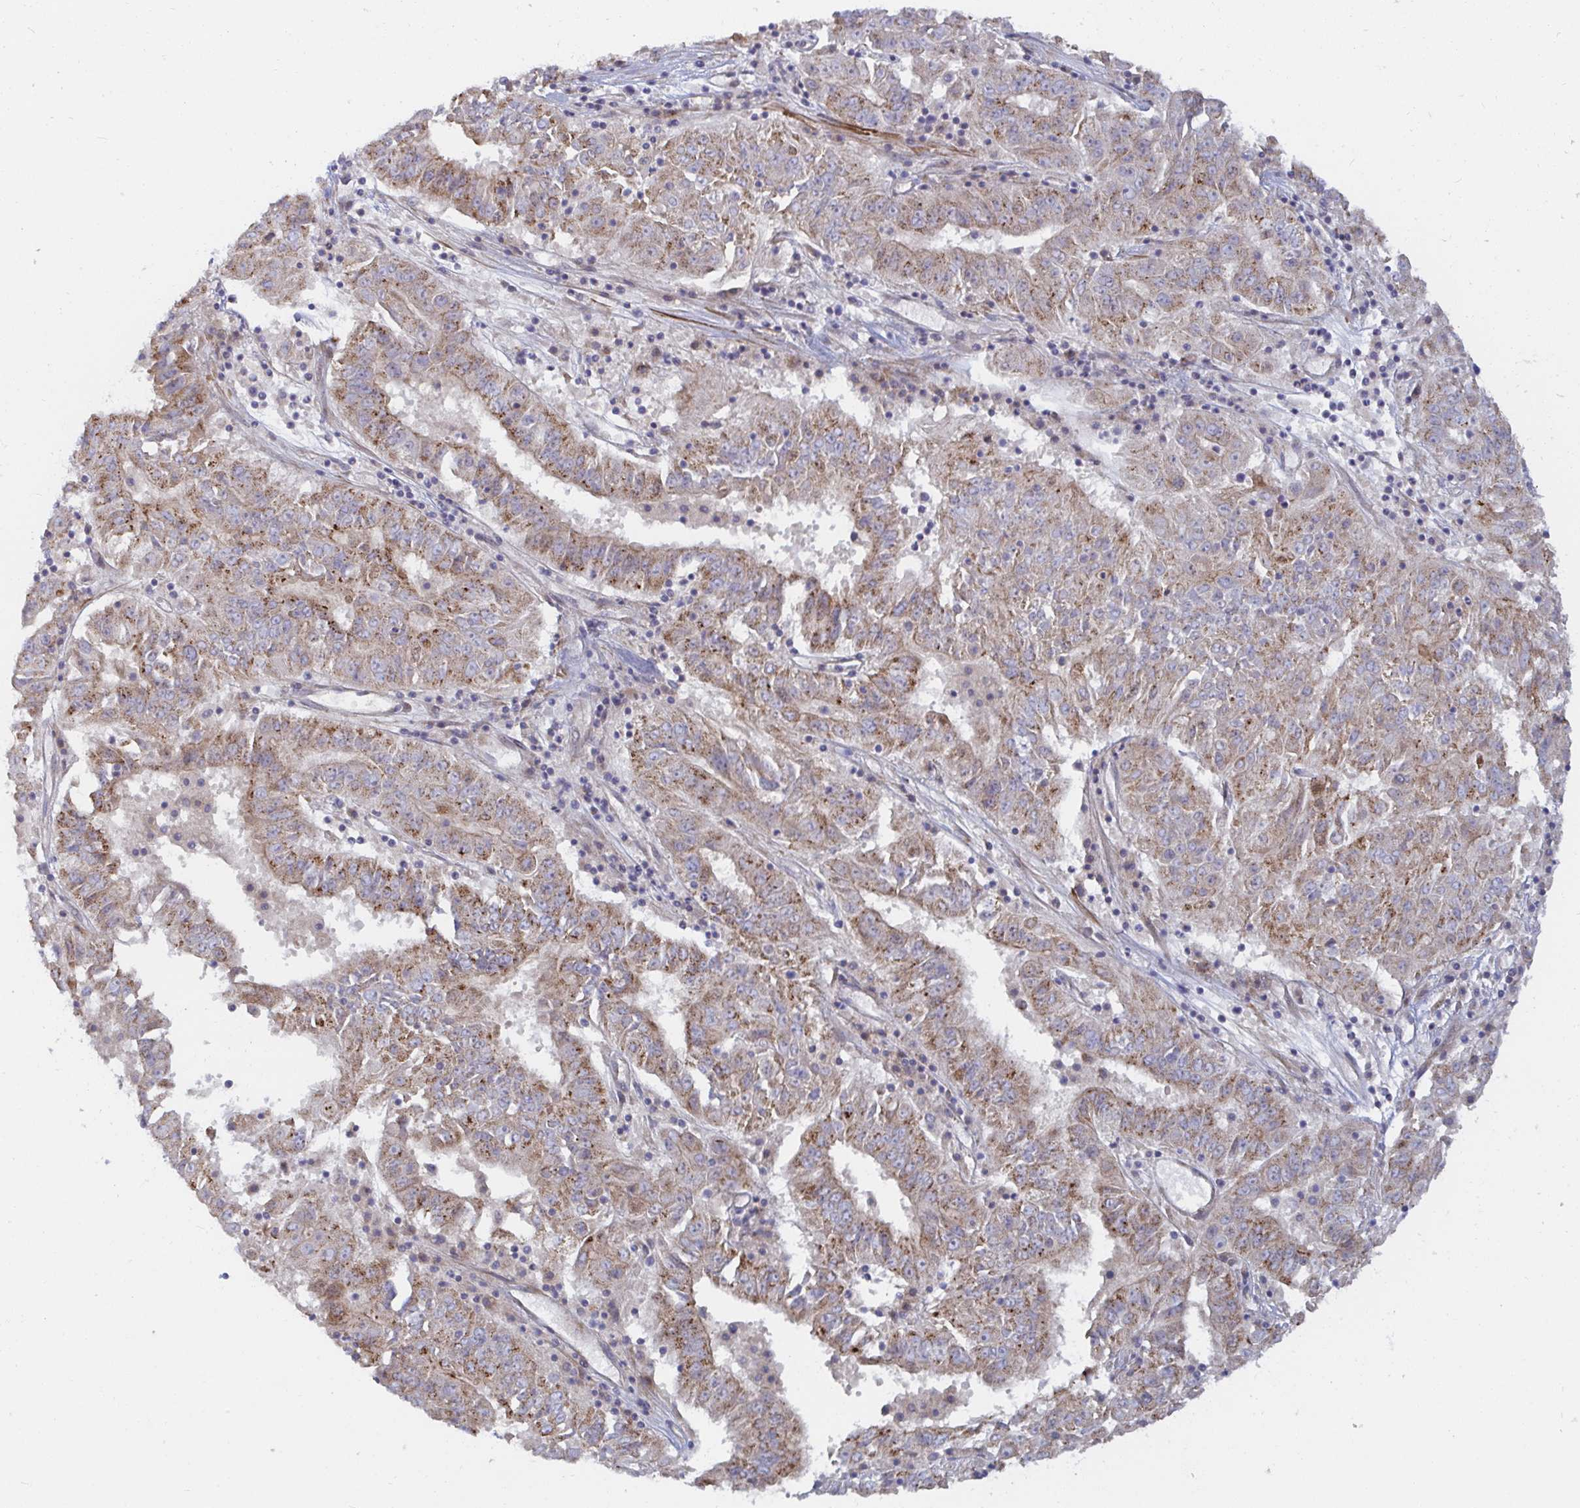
{"staining": {"intensity": "moderate", "quantity": "25%-75%", "location": "cytoplasmic/membranous"}, "tissue": "pancreatic cancer", "cell_type": "Tumor cells", "image_type": "cancer", "snomed": [{"axis": "morphology", "description": "Adenocarcinoma, NOS"}, {"axis": "topography", "description": "Pancreas"}], "caption": "Adenocarcinoma (pancreatic) tissue shows moderate cytoplasmic/membranous positivity in approximately 25%-75% of tumor cells, visualized by immunohistochemistry. (Stains: DAB in brown, nuclei in blue, Microscopy: brightfield microscopy at high magnification).", "gene": "SSH2", "patient": {"sex": "male", "age": 63}}